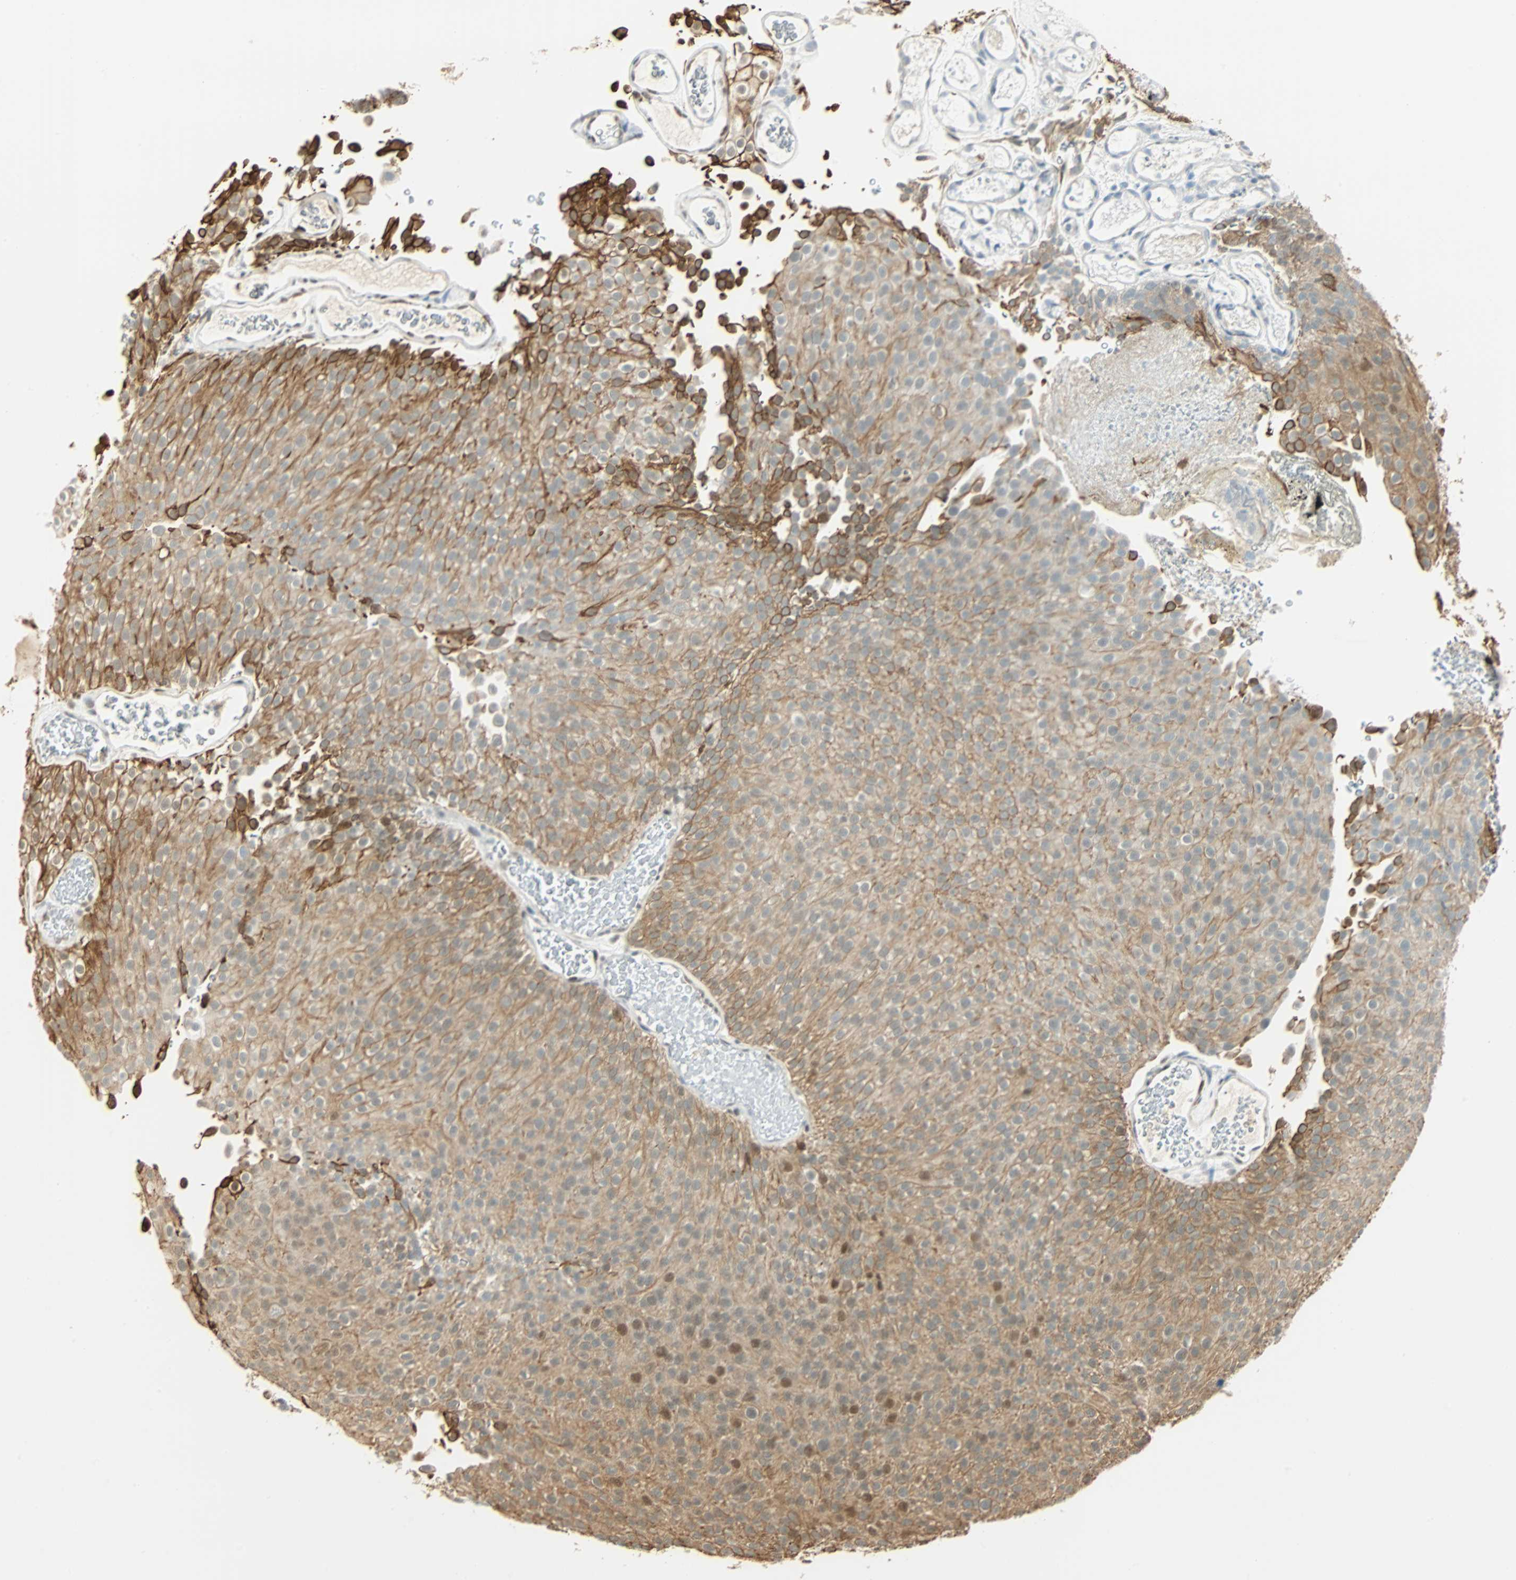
{"staining": {"intensity": "strong", "quantity": ">75%", "location": "cytoplasmic/membranous"}, "tissue": "urothelial cancer", "cell_type": "Tumor cells", "image_type": "cancer", "snomed": [{"axis": "morphology", "description": "Urothelial carcinoma, Low grade"}, {"axis": "topography", "description": "Urinary bladder"}], "caption": "Immunohistochemistry of low-grade urothelial carcinoma reveals high levels of strong cytoplasmic/membranous positivity in approximately >75% of tumor cells. (DAB IHC, brown staining for protein, blue staining for nuclei).", "gene": "NELFE", "patient": {"sex": "male", "age": 78}}